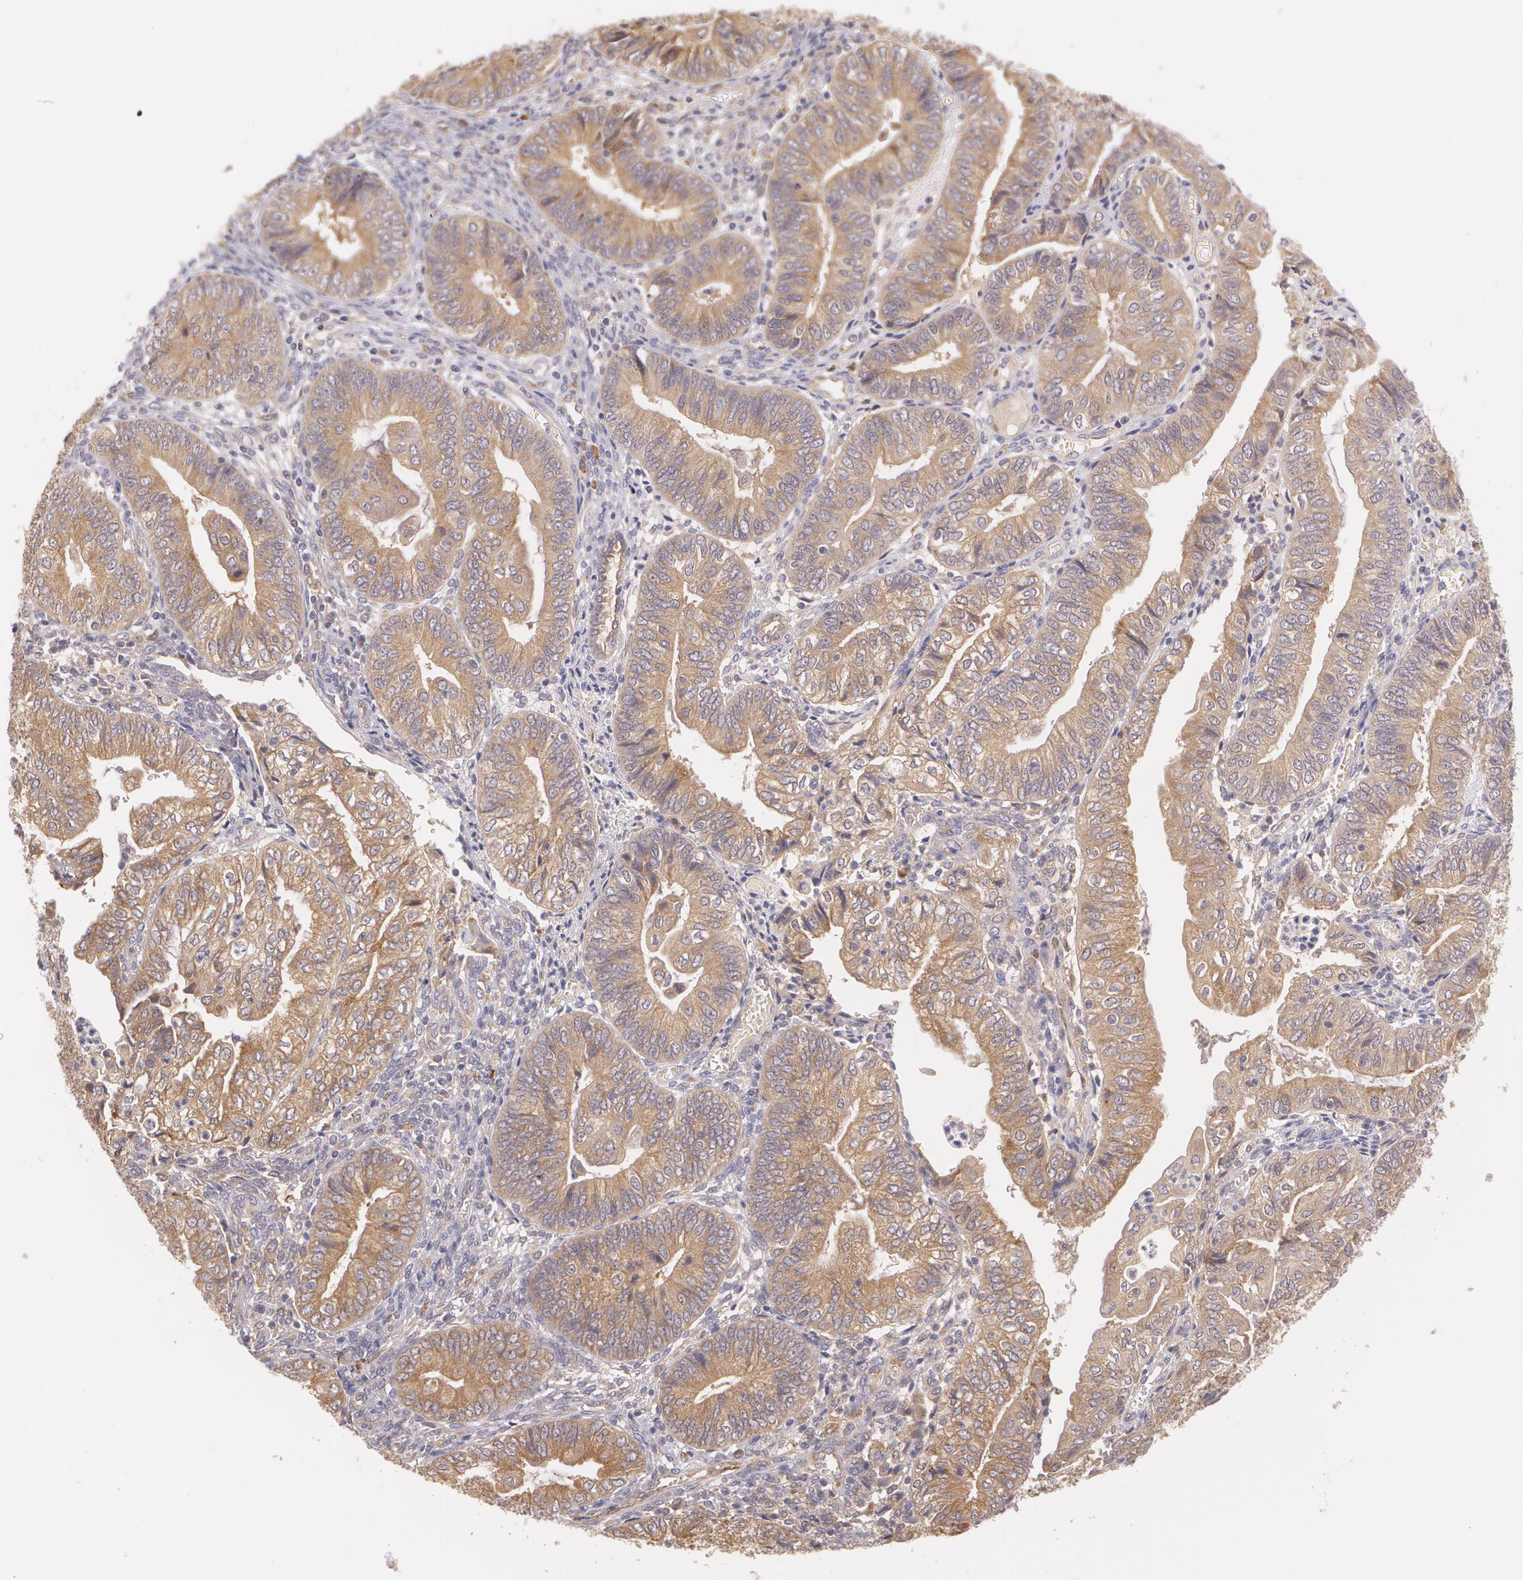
{"staining": {"intensity": "moderate", "quantity": ">75%", "location": "cytoplasmic/membranous"}, "tissue": "endometrial cancer", "cell_type": "Tumor cells", "image_type": "cancer", "snomed": [{"axis": "morphology", "description": "Adenocarcinoma, NOS"}, {"axis": "topography", "description": "Endometrium"}], "caption": "DAB immunohistochemical staining of adenocarcinoma (endometrial) exhibits moderate cytoplasmic/membranous protein expression in about >75% of tumor cells.", "gene": "CCL17", "patient": {"sex": "female", "age": 55}}